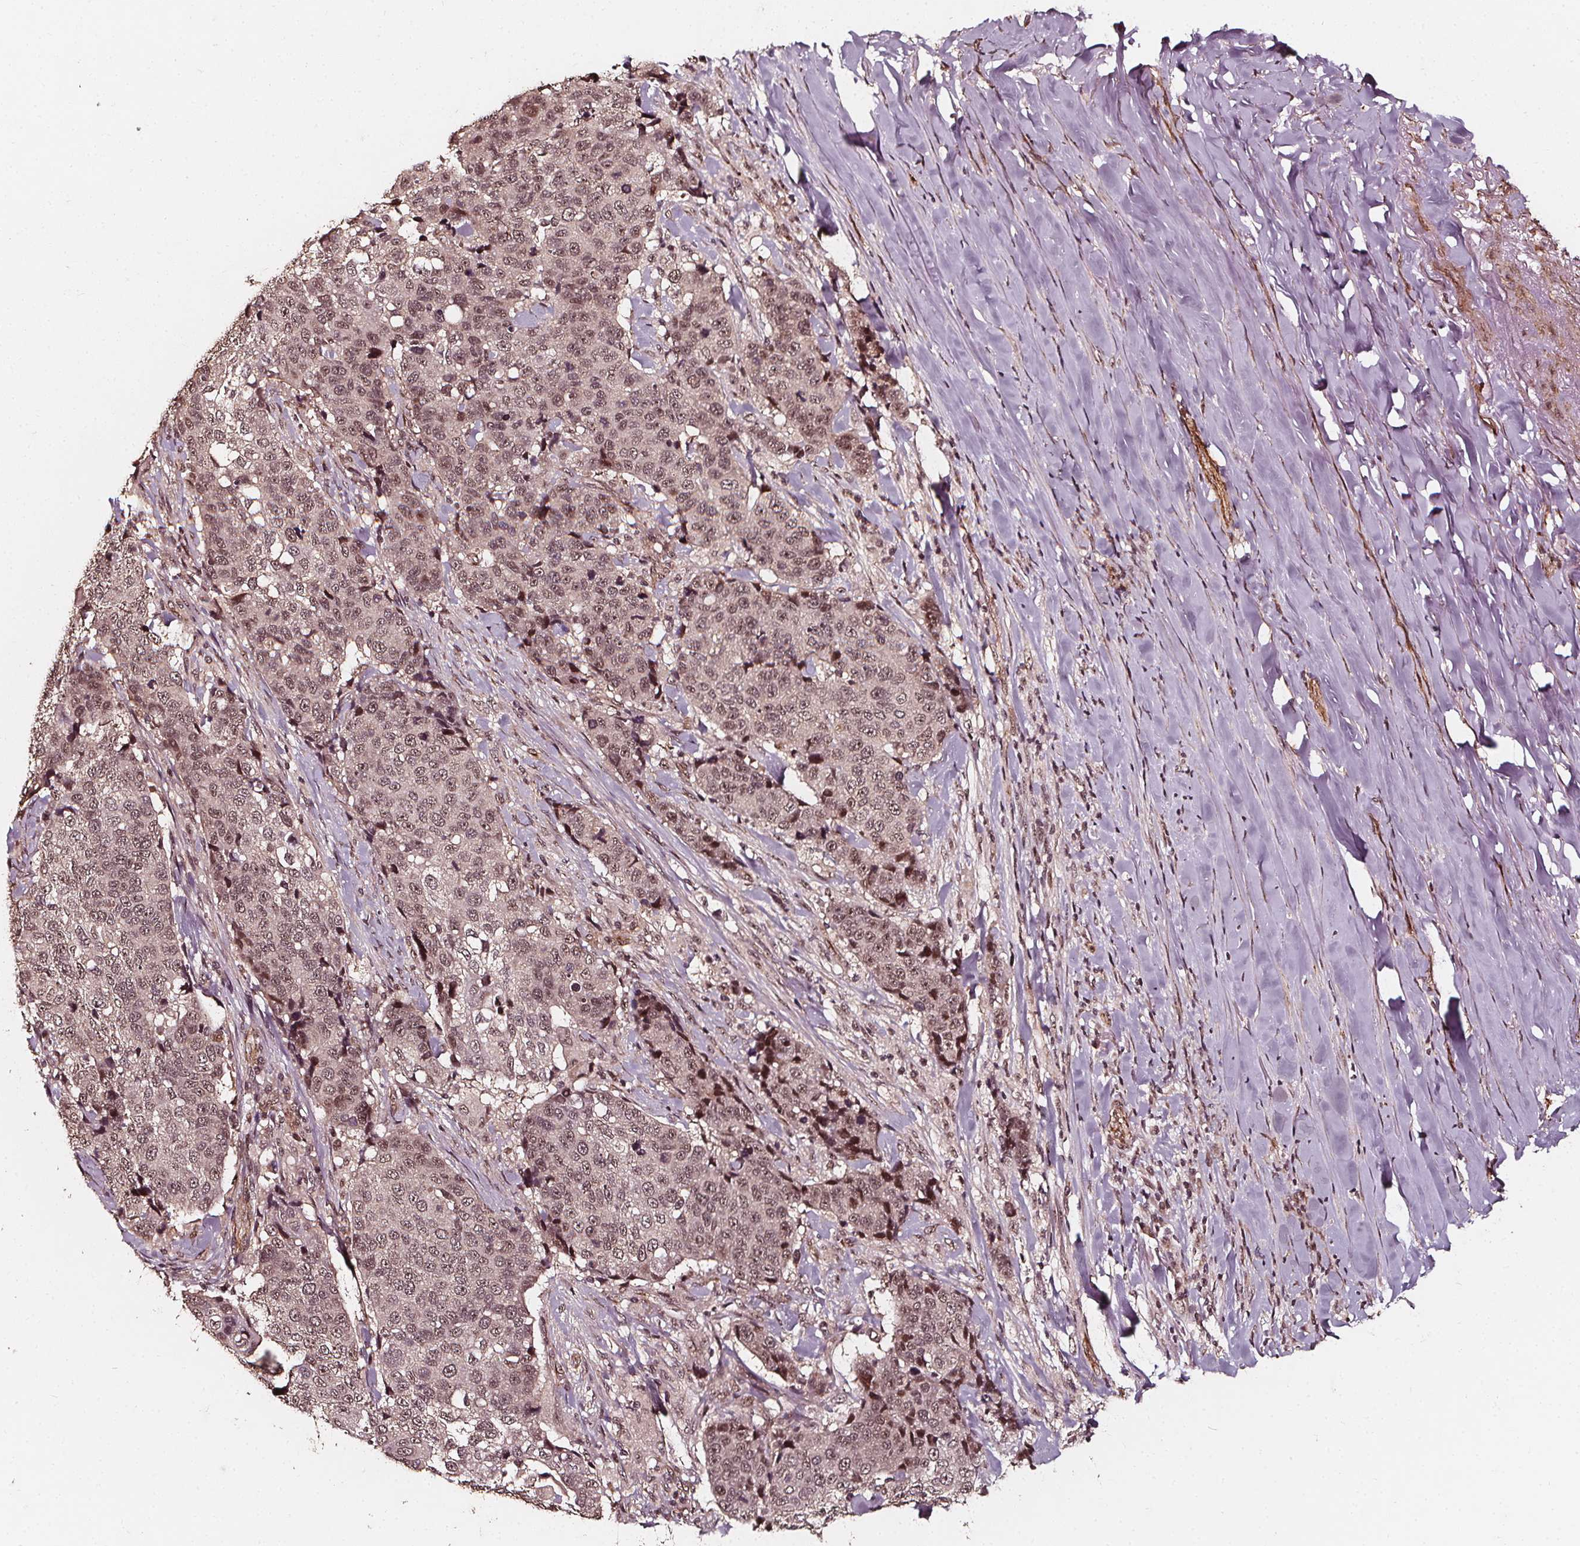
{"staining": {"intensity": "moderate", "quantity": ">75%", "location": "nuclear"}, "tissue": "lung cancer", "cell_type": "Tumor cells", "image_type": "cancer", "snomed": [{"axis": "morphology", "description": "Squamous cell carcinoma, NOS"}, {"axis": "topography", "description": "Lymph node"}, {"axis": "topography", "description": "Lung"}], "caption": "Lung cancer was stained to show a protein in brown. There is medium levels of moderate nuclear positivity in about >75% of tumor cells.", "gene": "EXOSC9", "patient": {"sex": "male", "age": 61}}